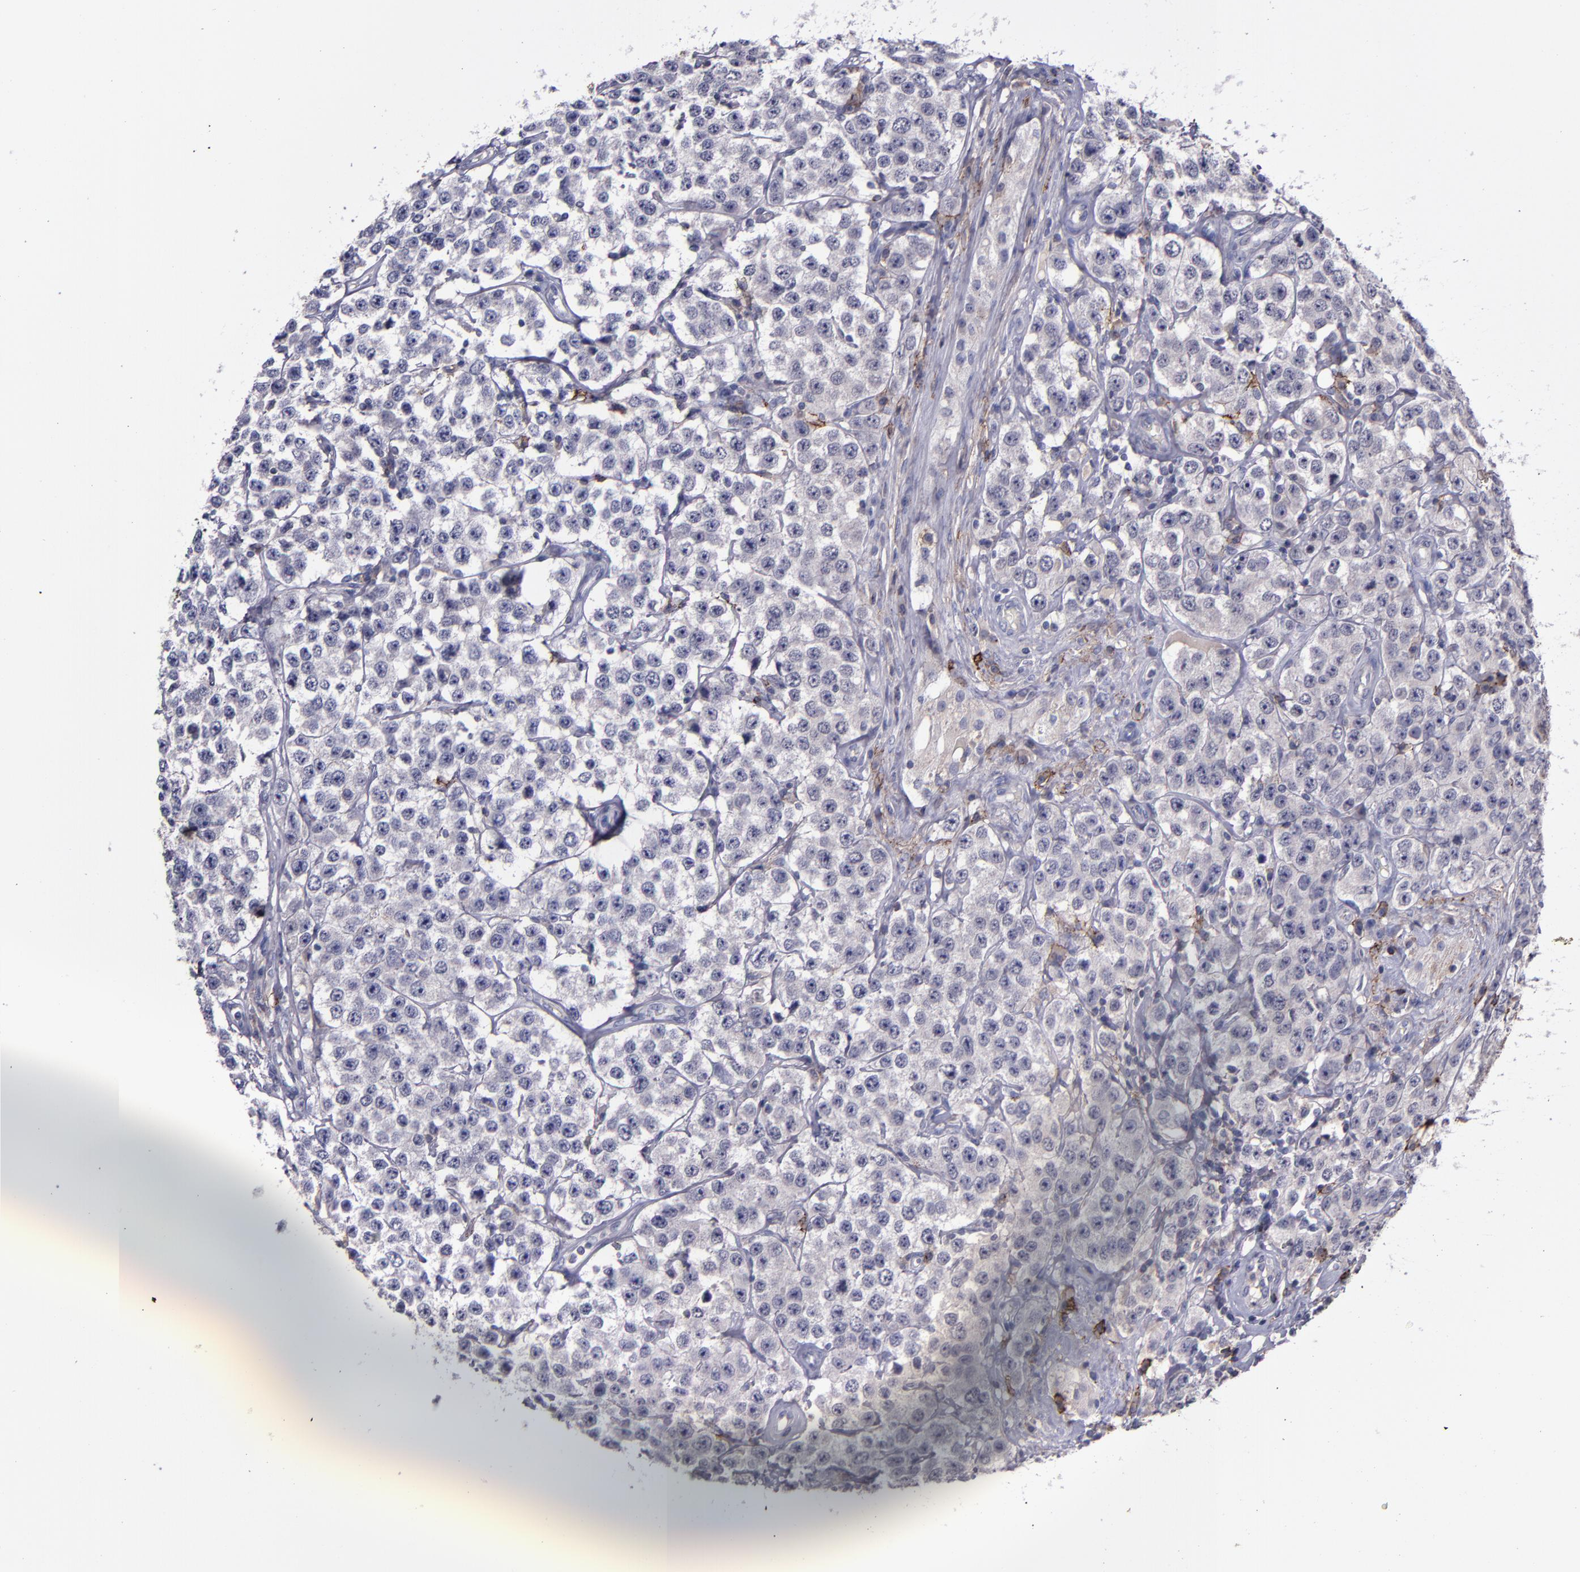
{"staining": {"intensity": "moderate", "quantity": "<25%", "location": "cytoplasmic/membranous"}, "tissue": "testis cancer", "cell_type": "Tumor cells", "image_type": "cancer", "snomed": [{"axis": "morphology", "description": "Seminoma, NOS"}, {"axis": "topography", "description": "Testis"}], "caption": "Testis cancer tissue exhibits moderate cytoplasmic/membranous staining in approximately <25% of tumor cells", "gene": "MFGE8", "patient": {"sex": "male", "age": 52}}